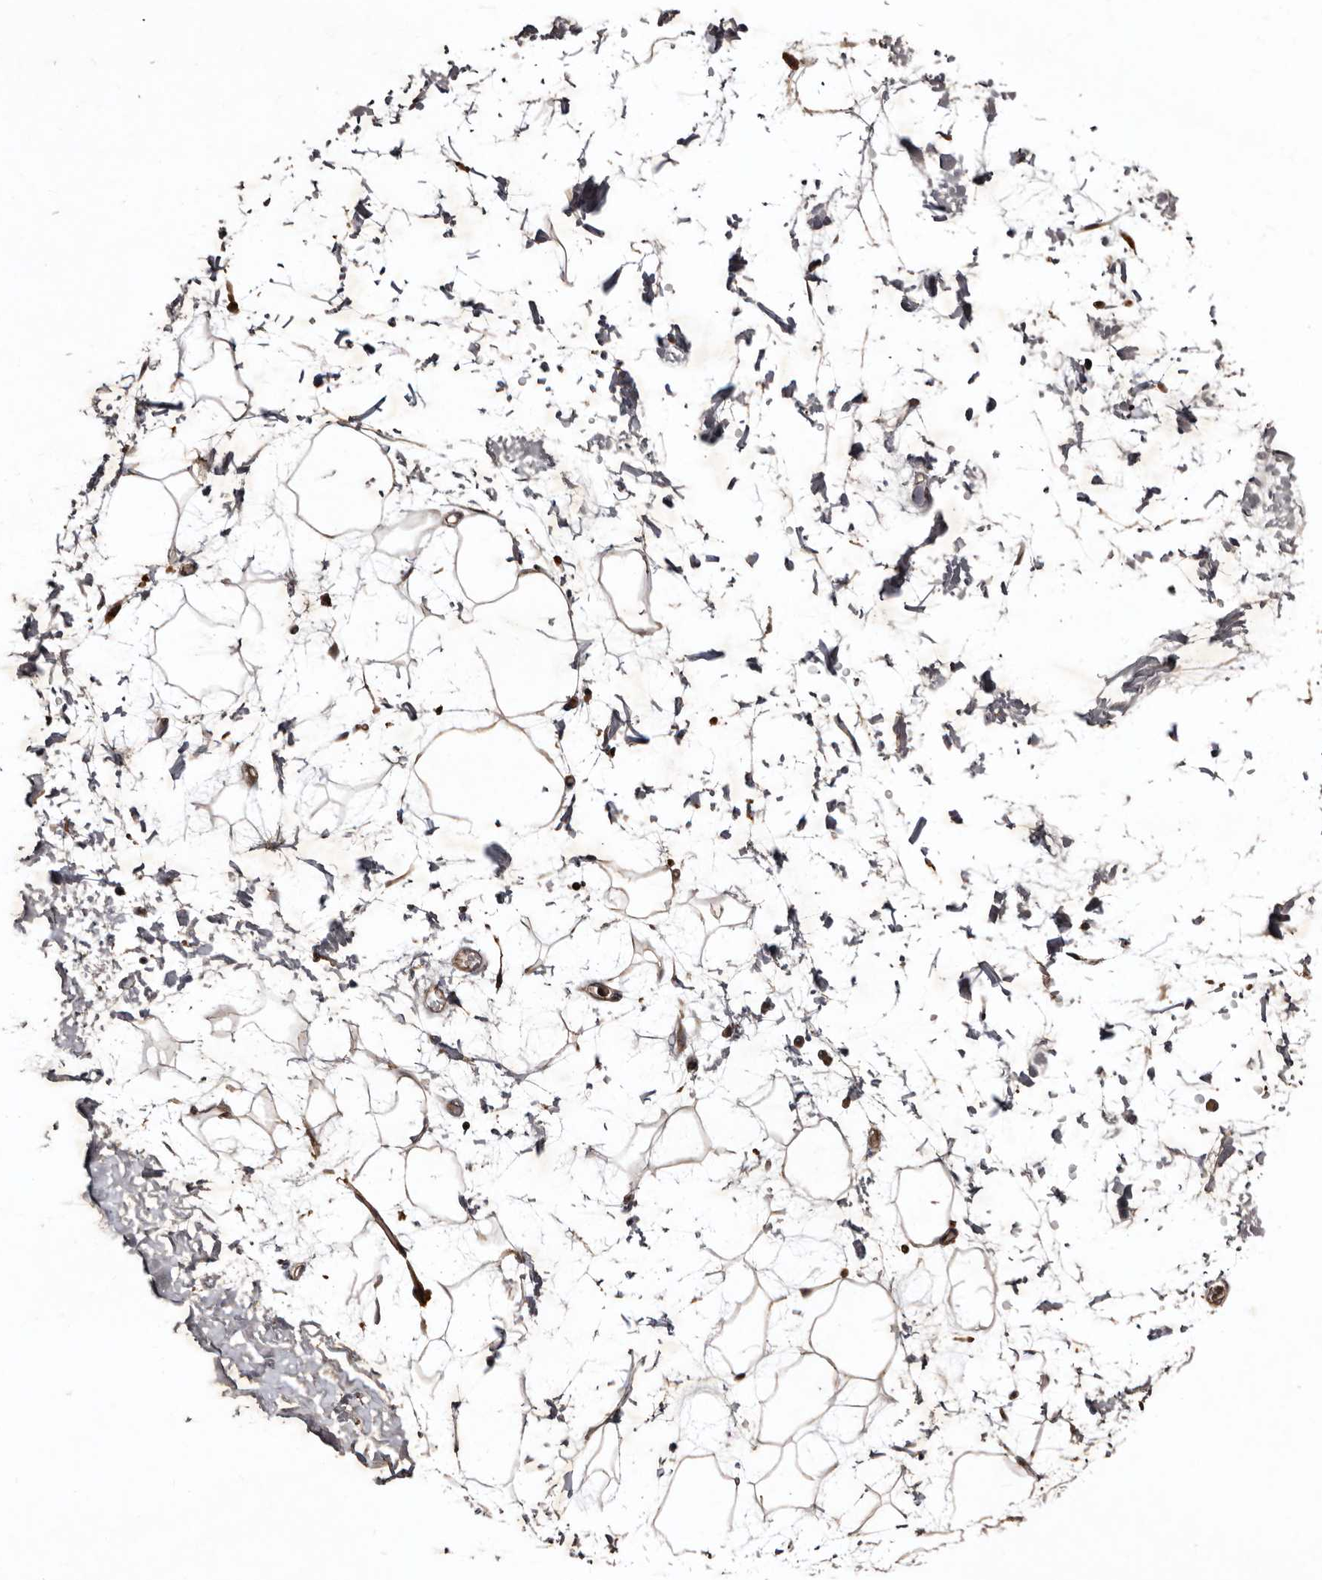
{"staining": {"intensity": "strong", "quantity": ">75%", "location": "cytoplasmic/membranous"}, "tissue": "adipose tissue", "cell_type": "Adipocytes", "image_type": "normal", "snomed": [{"axis": "morphology", "description": "Normal tissue, NOS"}, {"axis": "topography", "description": "Soft tissue"}], "caption": "Normal adipose tissue demonstrates strong cytoplasmic/membranous positivity in about >75% of adipocytes, visualized by immunohistochemistry. (brown staining indicates protein expression, while blue staining denotes nuclei).", "gene": "PRKD3", "patient": {"sex": "male", "age": 72}}